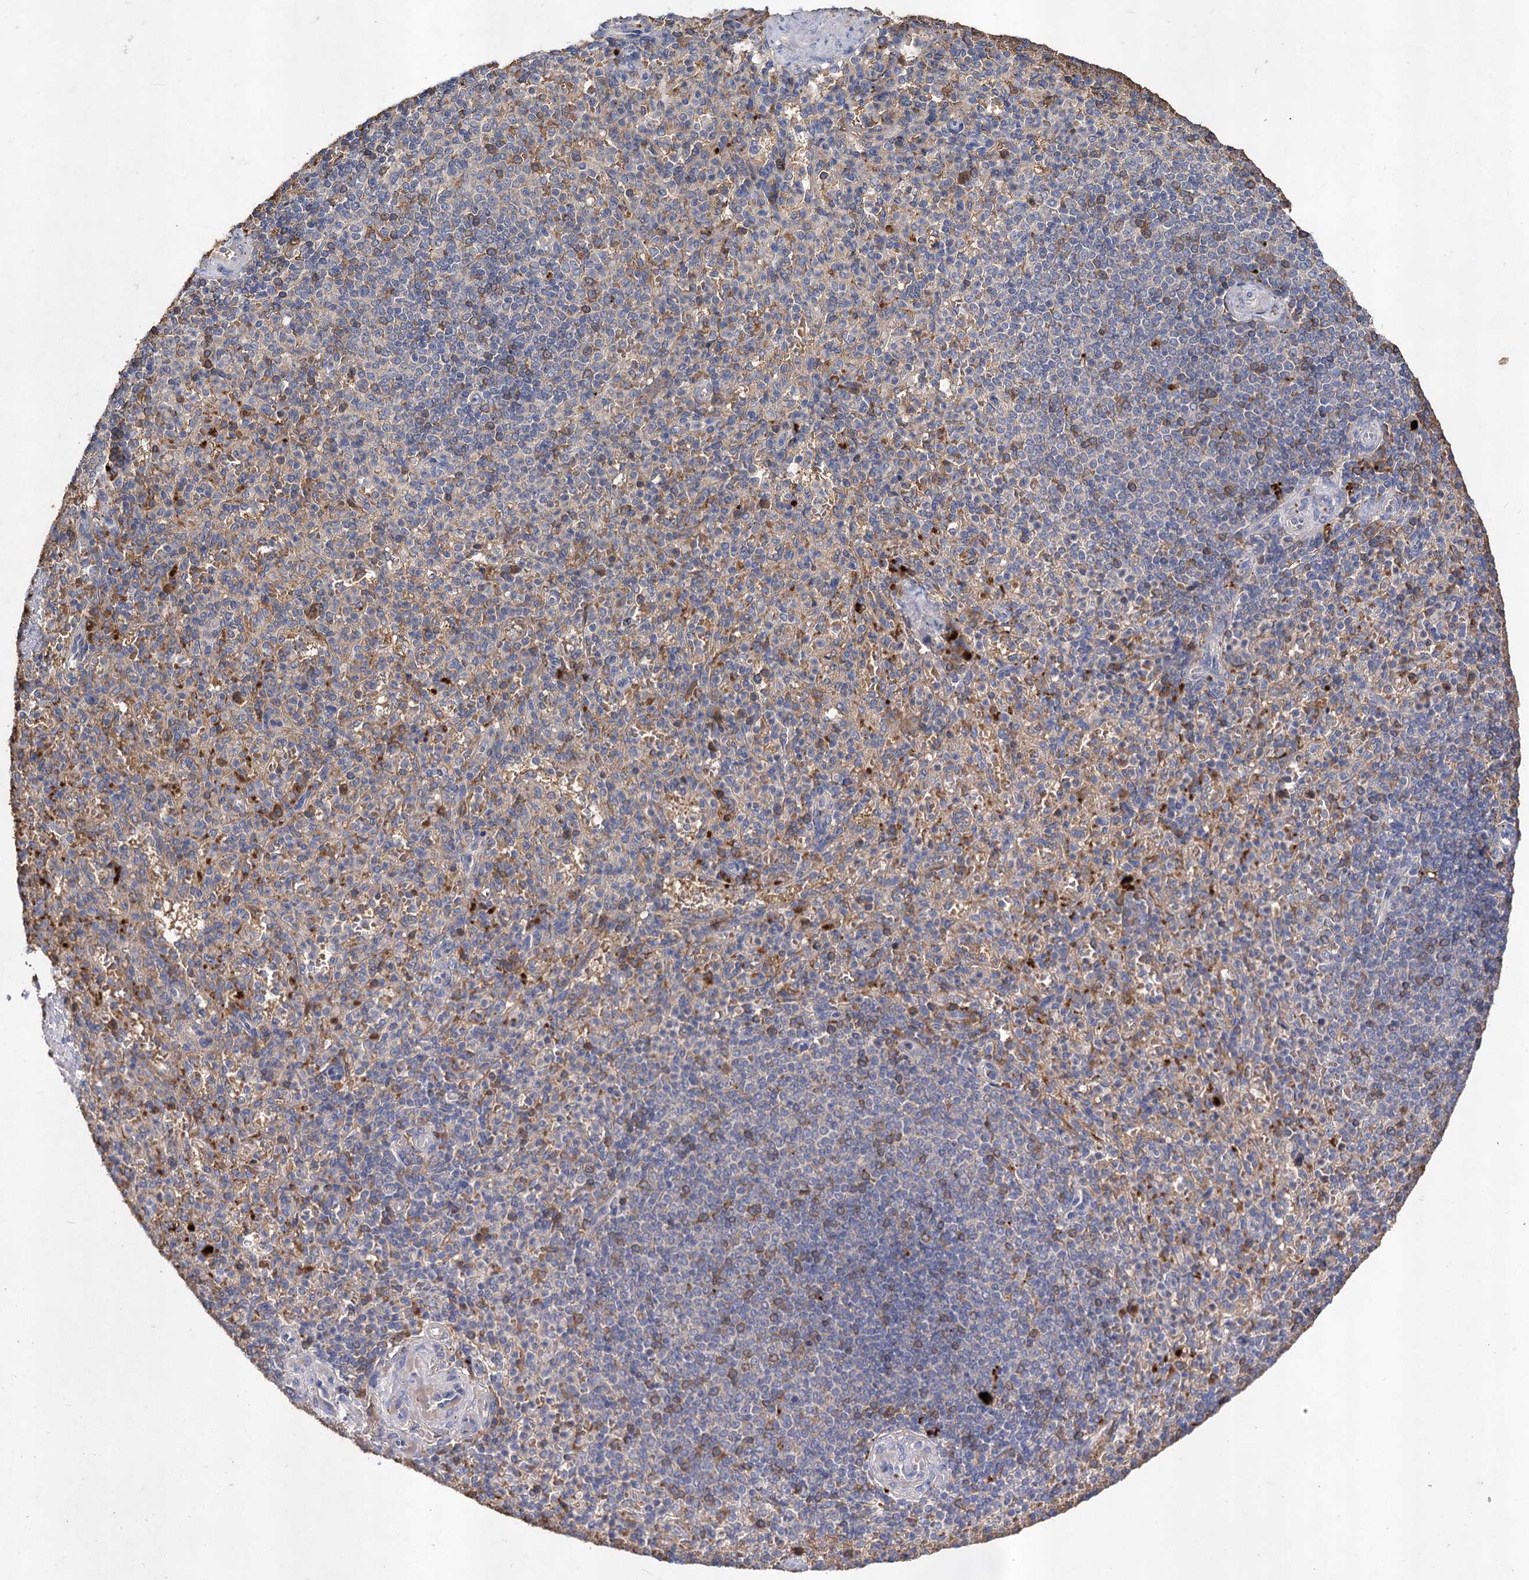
{"staining": {"intensity": "moderate", "quantity": "<25%", "location": "cytoplasmic/membranous"}, "tissue": "spleen", "cell_type": "Cells in red pulp", "image_type": "normal", "snomed": [{"axis": "morphology", "description": "Normal tissue, NOS"}, {"axis": "topography", "description": "Spleen"}], "caption": "The photomicrograph demonstrates immunohistochemical staining of unremarkable spleen. There is moderate cytoplasmic/membranous staining is present in approximately <25% of cells in red pulp. (DAB IHC, brown staining for protein, blue staining for nuclei).", "gene": "USP50", "patient": {"sex": "female", "age": 74}}